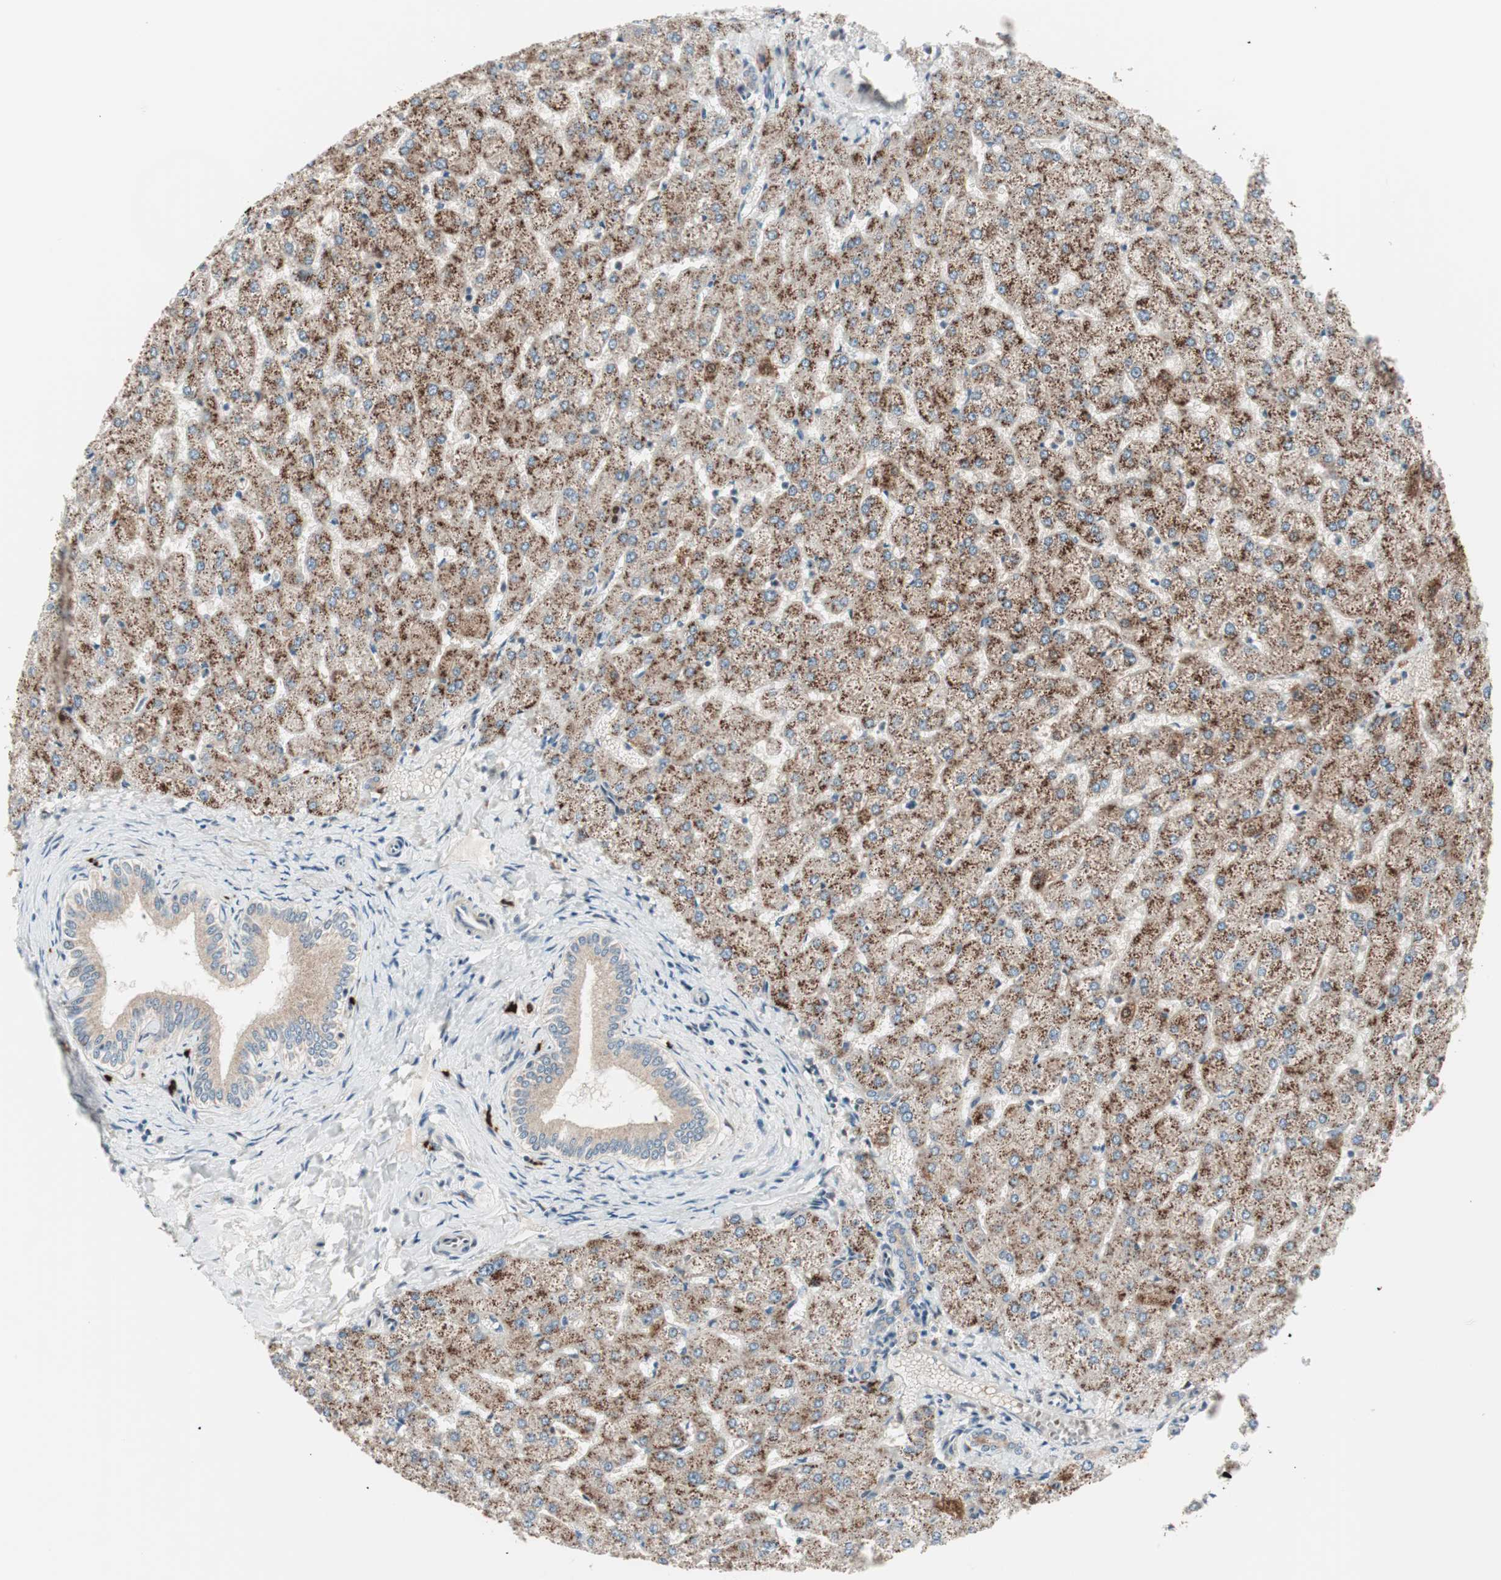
{"staining": {"intensity": "moderate", "quantity": ">75%", "location": "cytoplasmic/membranous"}, "tissue": "liver", "cell_type": "Cholangiocytes", "image_type": "normal", "snomed": [{"axis": "morphology", "description": "Normal tissue, NOS"}, {"axis": "topography", "description": "Liver"}], "caption": "Brown immunohistochemical staining in normal liver demonstrates moderate cytoplasmic/membranous expression in about >75% of cholangiocytes.", "gene": "PRKG2", "patient": {"sex": "female", "age": 32}}